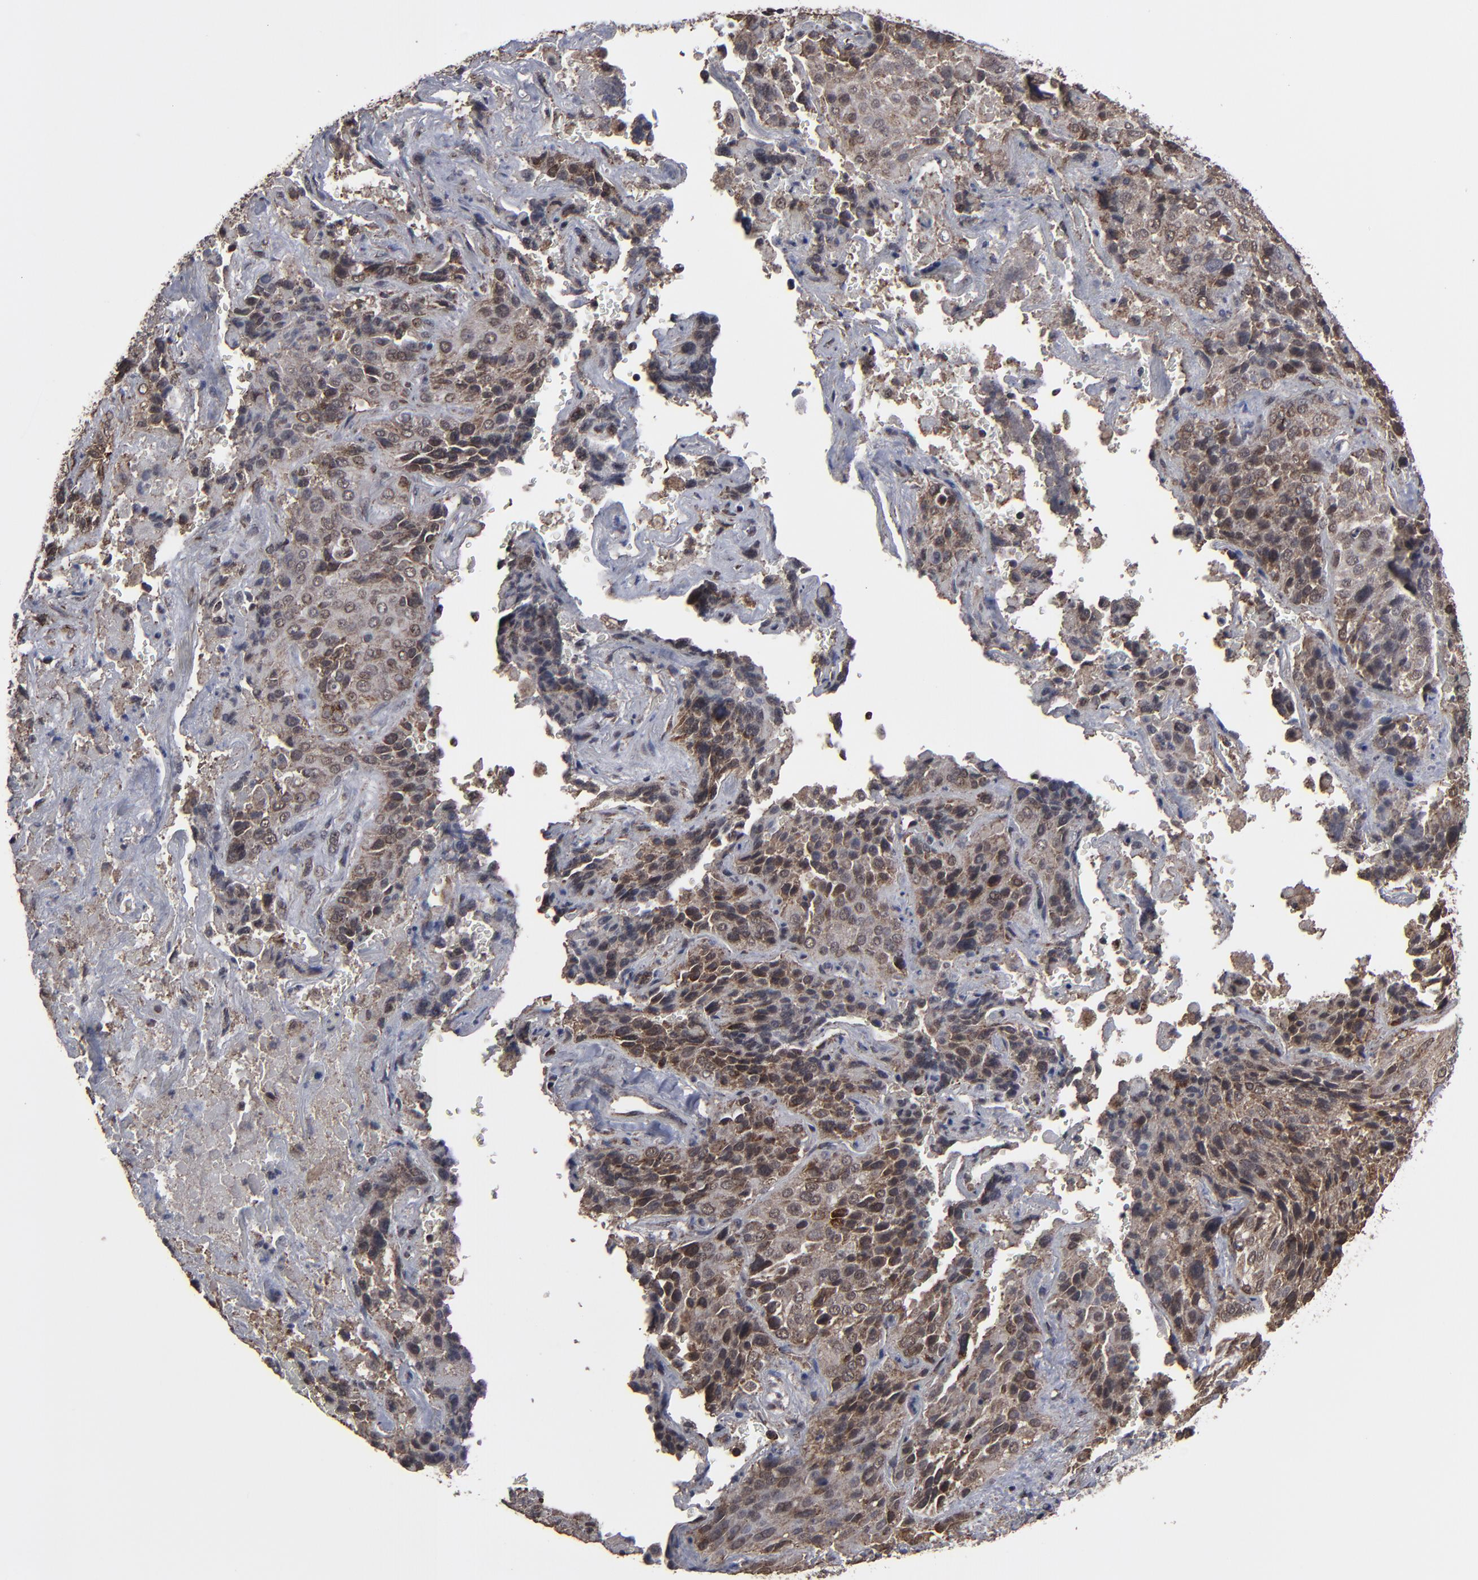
{"staining": {"intensity": "weak", "quantity": ">75%", "location": "cytoplasmic/membranous,nuclear"}, "tissue": "lung cancer", "cell_type": "Tumor cells", "image_type": "cancer", "snomed": [{"axis": "morphology", "description": "Squamous cell carcinoma, NOS"}, {"axis": "topography", "description": "Lung"}], "caption": "High-magnification brightfield microscopy of lung cancer stained with DAB (3,3'-diaminobenzidine) (brown) and counterstained with hematoxylin (blue). tumor cells exhibit weak cytoplasmic/membranous and nuclear staining is seen in approximately>75% of cells.", "gene": "BNIP3", "patient": {"sex": "male", "age": 54}}